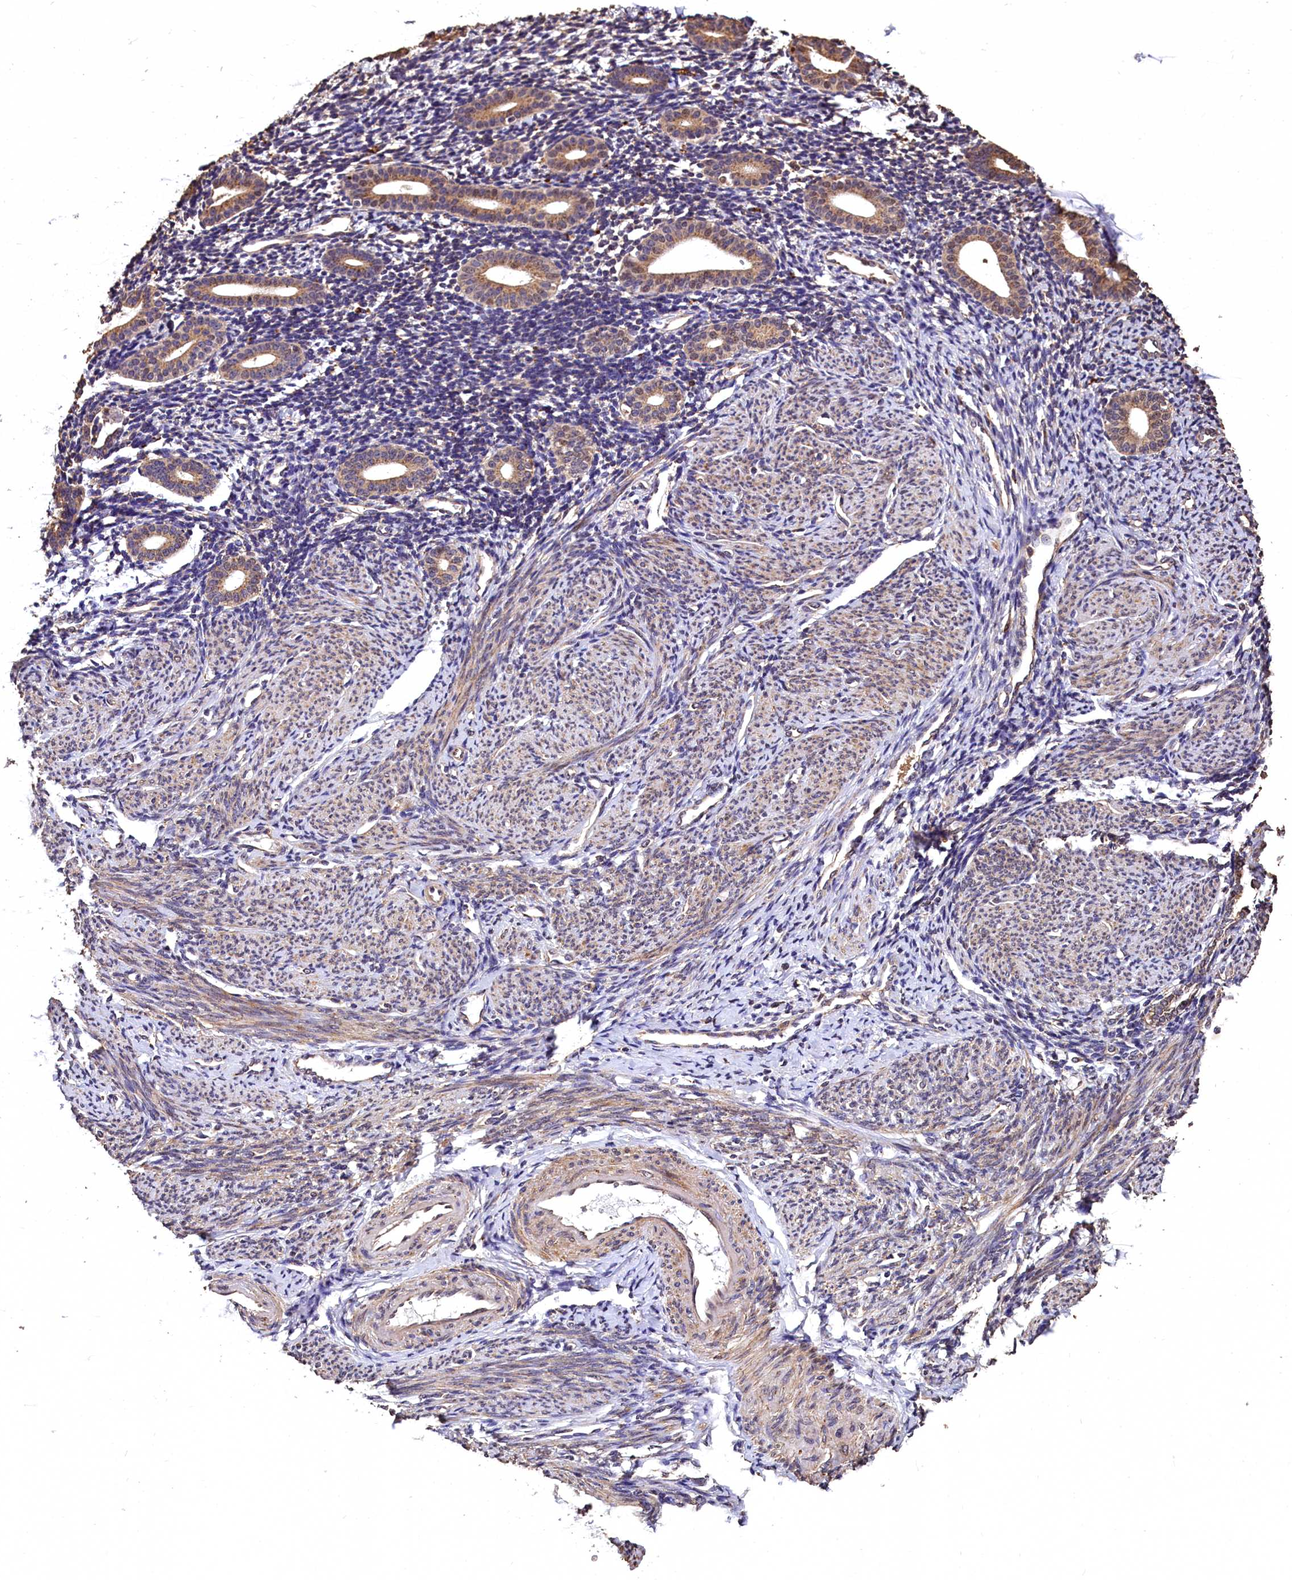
{"staining": {"intensity": "weak", "quantity": "25%-75%", "location": "cytoplasmic/membranous"}, "tissue": "endometrium", "cell_type": "Cells in endometrial stroma", "image_type": "normal", "snomed": [{"axis": "morphology", "description": "Normal tissue, NOS"}, {"axis": "topography", "description": "Endometrium"}], "caption": "IHC of unremarkable endometrium demonstrates low levels of weak cytoplasmic/membranous positivity in about 25%-75% of cells in endometrial stroma.", "gene": "LSM4", "patient": {"sex": "female", "age": 56}}